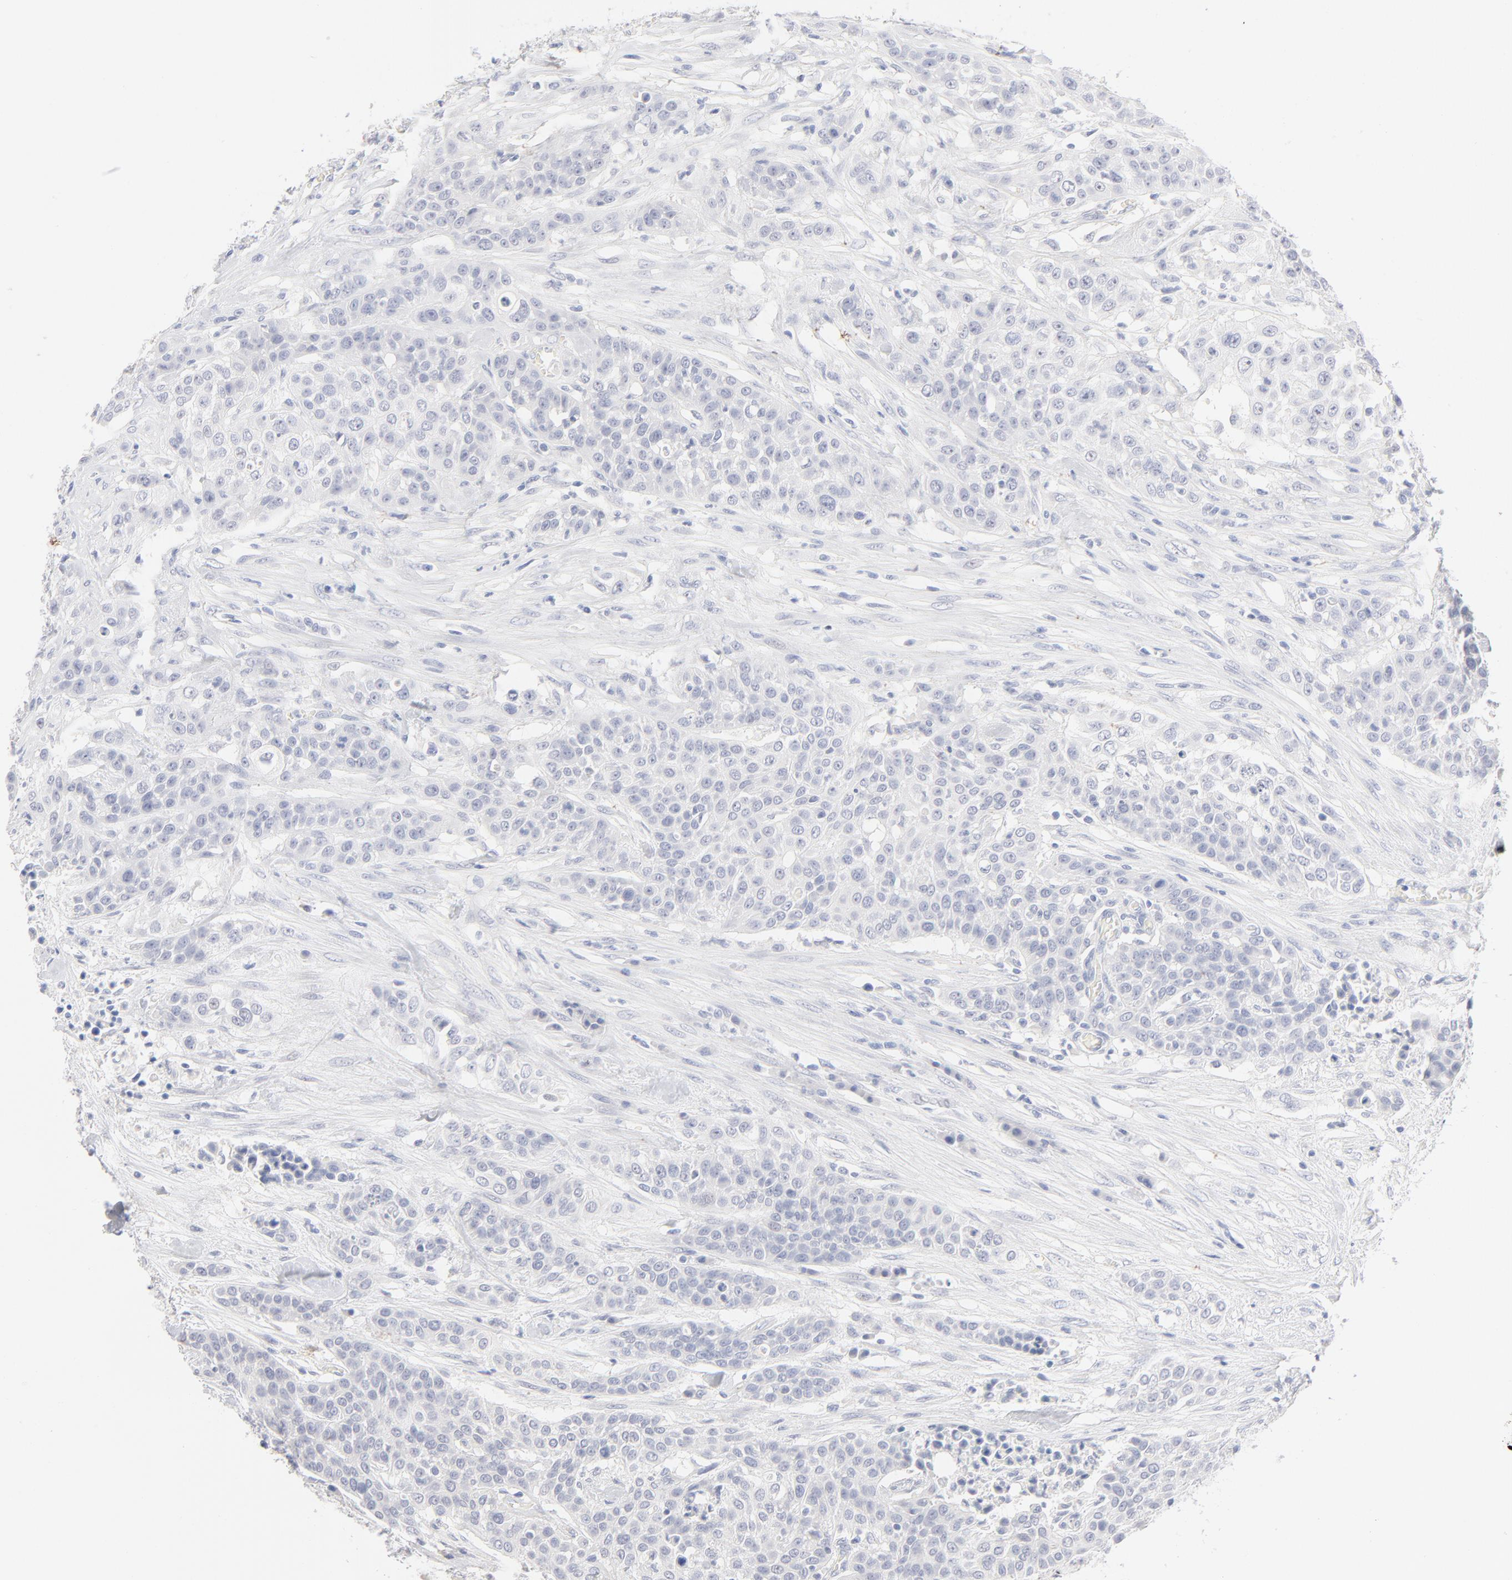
{"staining": {"intensity": "negative", "quantity": "none", "location": "none"}, "tissue": "urothelial cancer", "cell_type": "Tumor cells", "image_type": "cancer", "snomed": [{"axis": "morphology", "description": "Urothelial carcinoma, High grade"}, {"axis": "topography", "description": "Urinary bladder"}], "caption": "Immunohistochemical staining of human urothelial carcinoma (high-grade) demonstrates no significant expression in tumor cells.", "gene": "ONECUT1", "patient": {"sex": "male", "age": 74}}